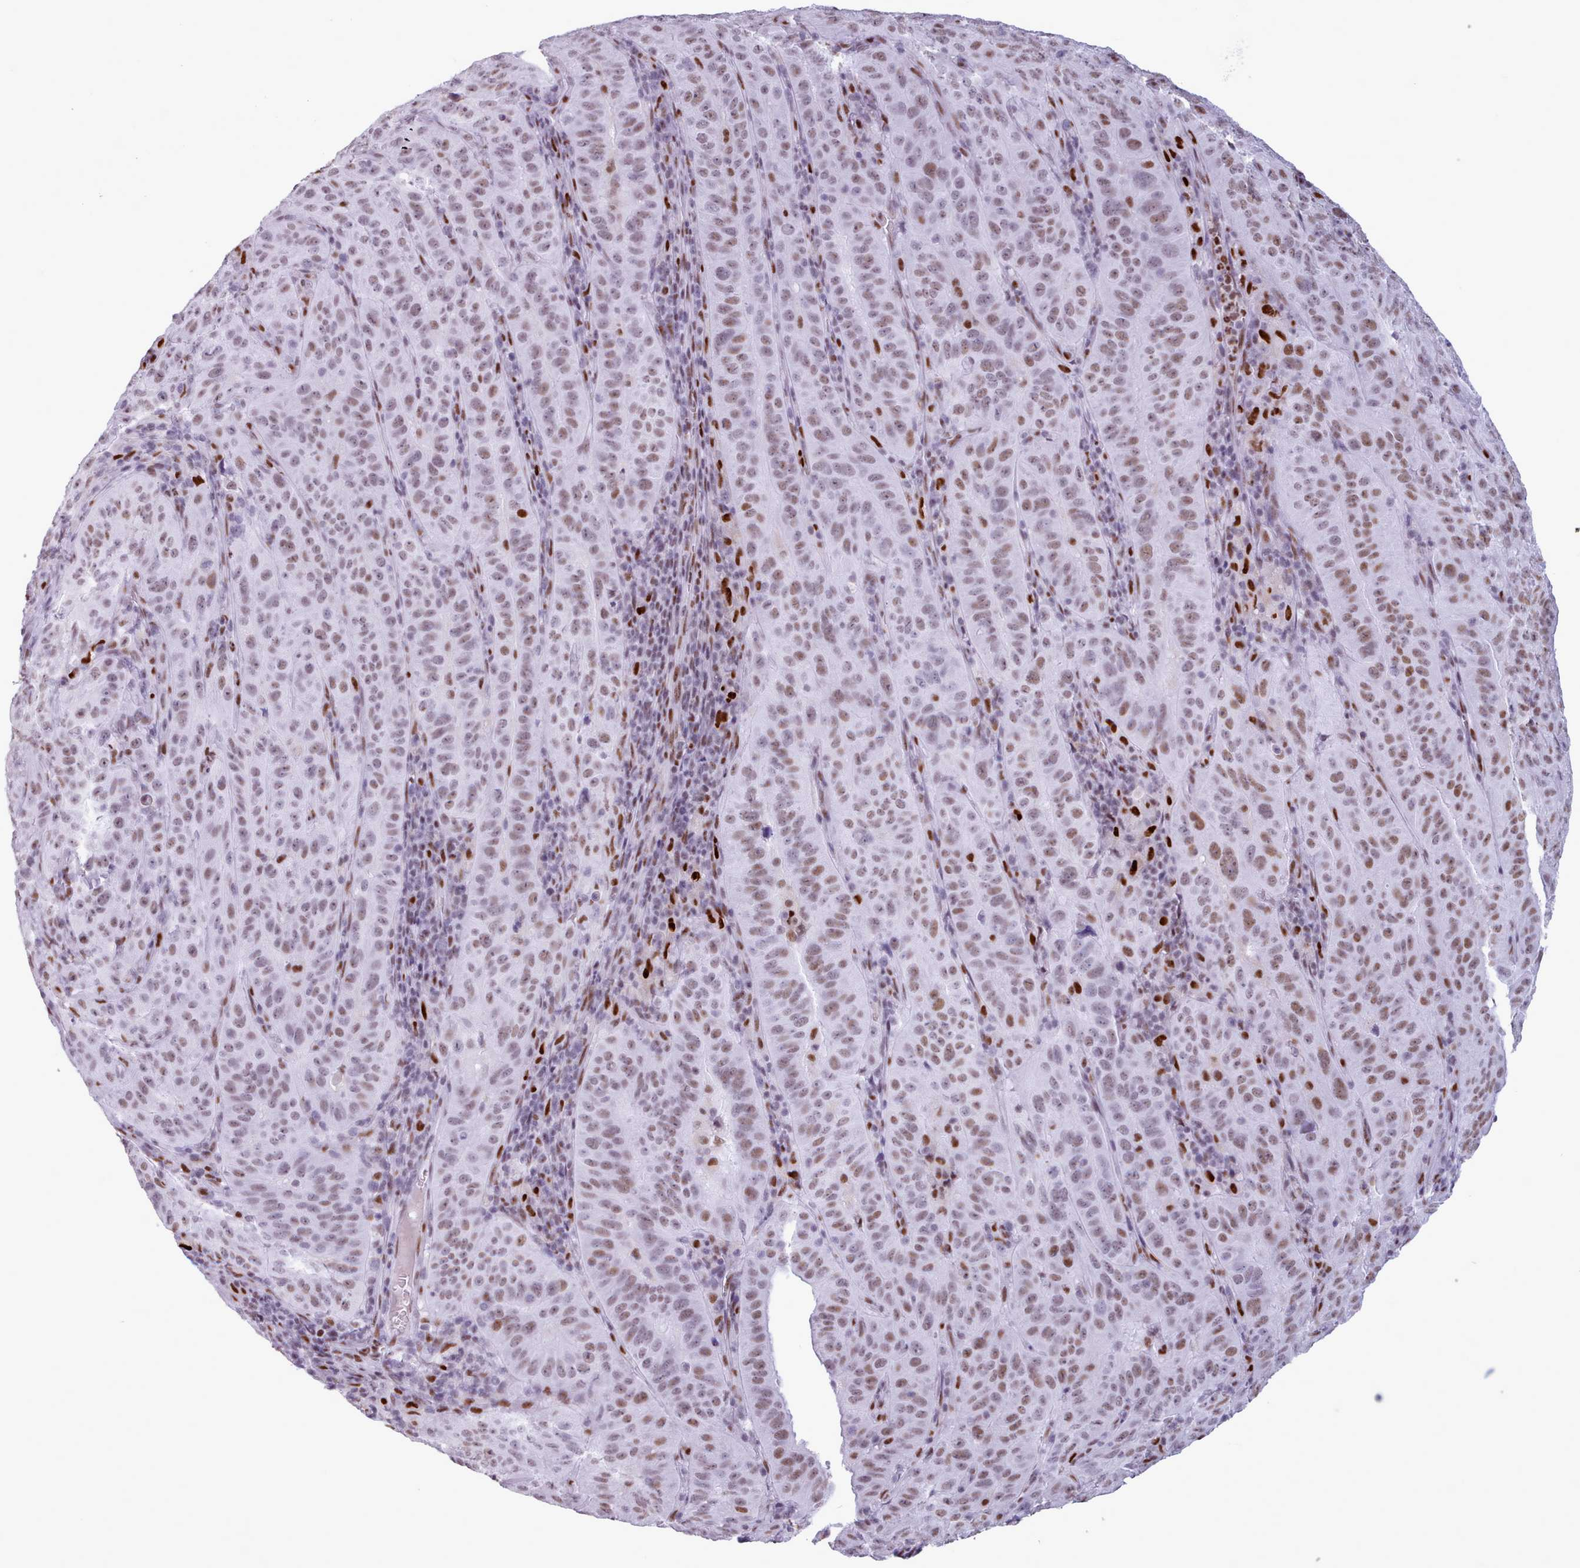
{"staining": {"intensity": "moderate", "quantity": ">75%", "location": "nuclear"}, "tissue": "pancreatic cancer", "cell_type": "Tumor cells", "image_type": "cancer", "snomed": [{"axis": "morphology", "description": "Adenocarcinoma, NOS"}, {"axis": "topography", "description": "Pancreas"}], "caption": "IHC photomicrograph of neoplastic tissue: human adenocarcinoma (pancreatic) stained using immunohistochemistry (IHC) exhibits medium levels of moderate protein expression localized specifically in the nuclear of tumor cells, appearing as a nuclear brown color.", "gene": "SRSF4", "patient": {"sex": "male", "age": 63}}